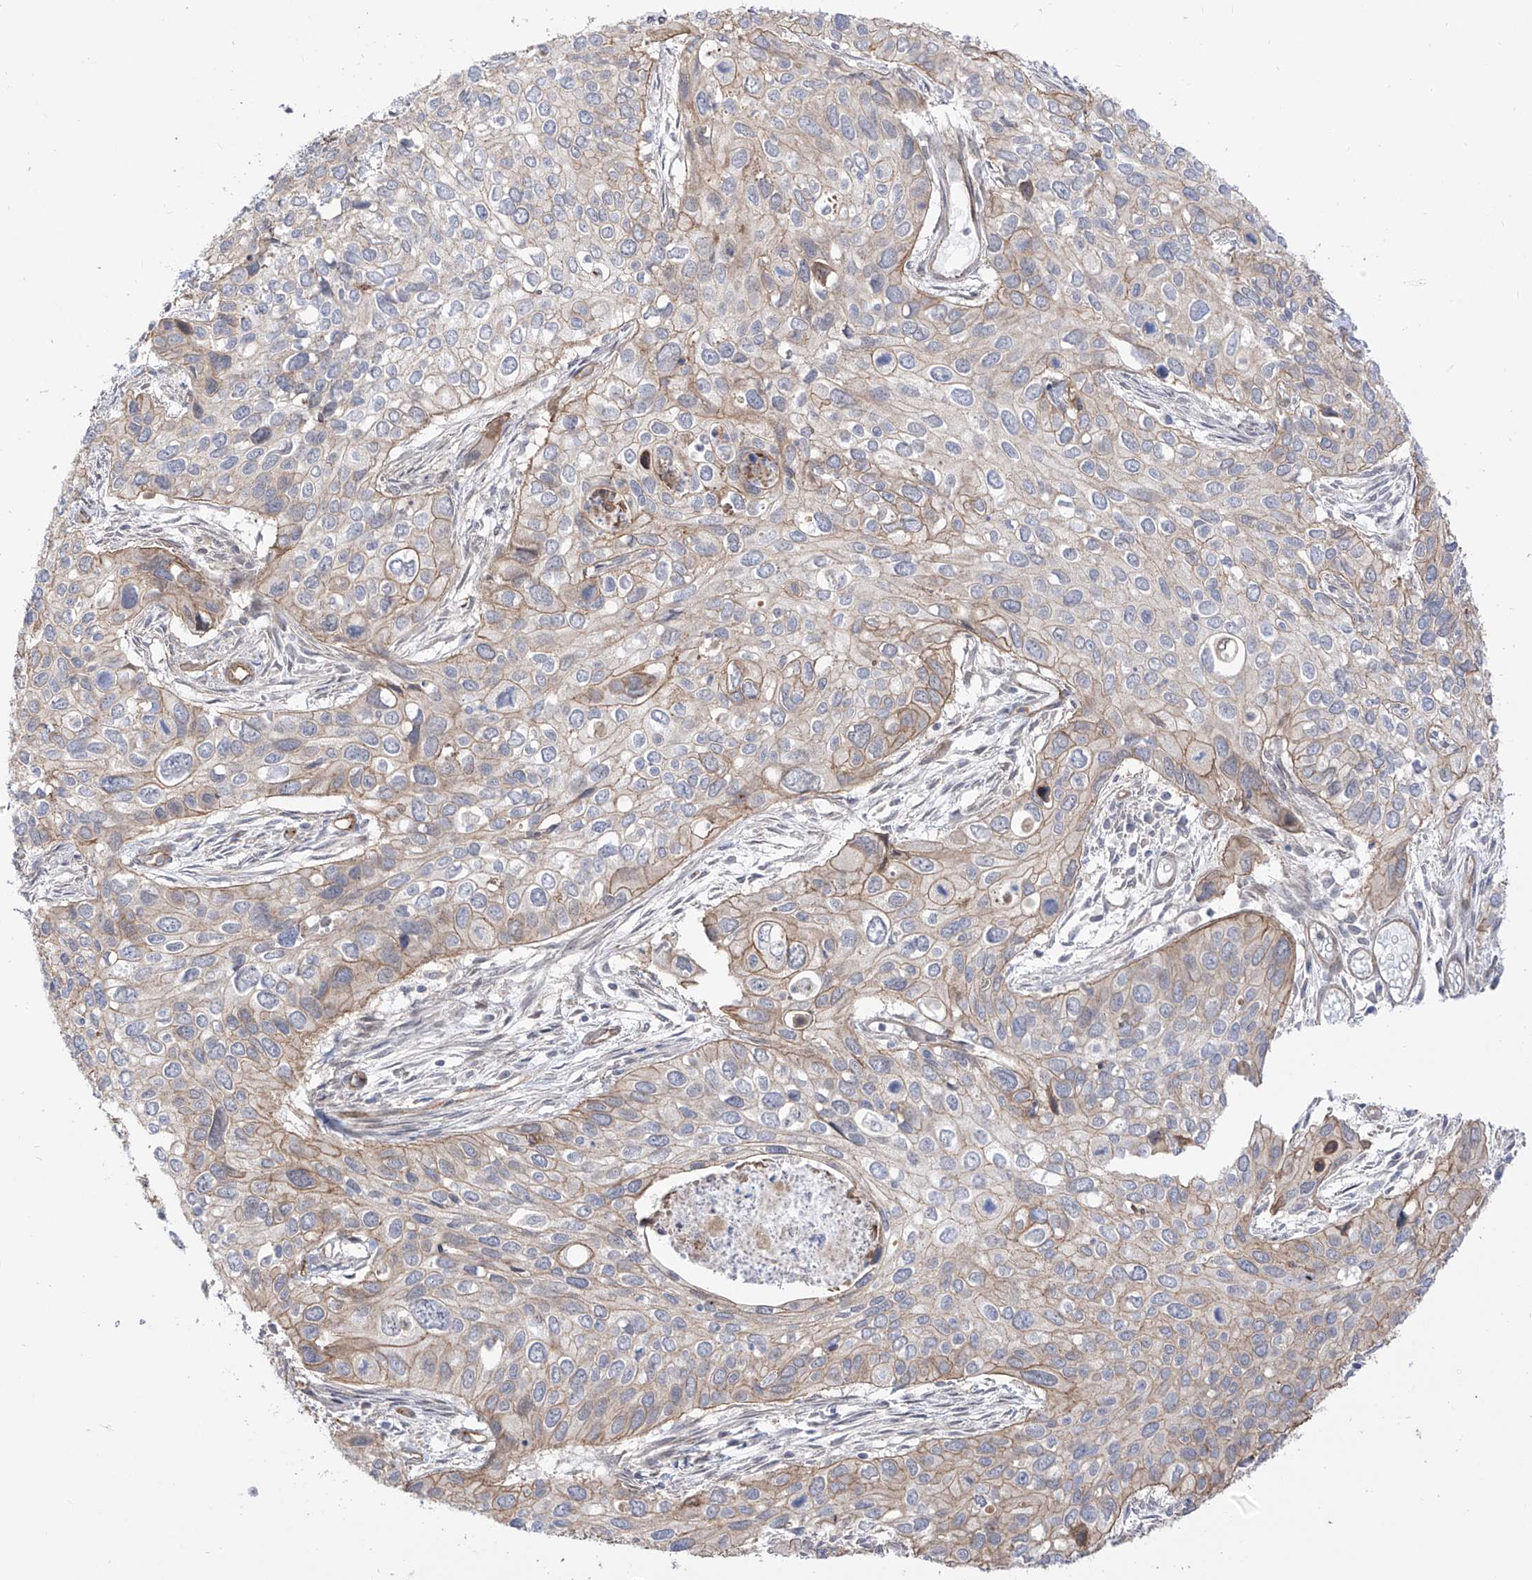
{"staining": {"intensity": "moderate", "quantity": "25%-75%", "location": "cytoplasmic/membranous"}, "tissue": "cervical cancer", "cell_type": "Tumor cells", "image_type": "cancer", "snomed": [{"axis": "morphology", "description": "Squamous cell carcinoma, NOS"}, {"axis": "topography", "description": "Cervix"}], "caption": "Tumor cells exhibit medium levels of moderate cytoplasmic/membranous positivity in about 25%-75% of cells in cervical squamous cell carcinoma.", "gene": "ZNF180", "patient": {"sex": "female", "age": 55}}